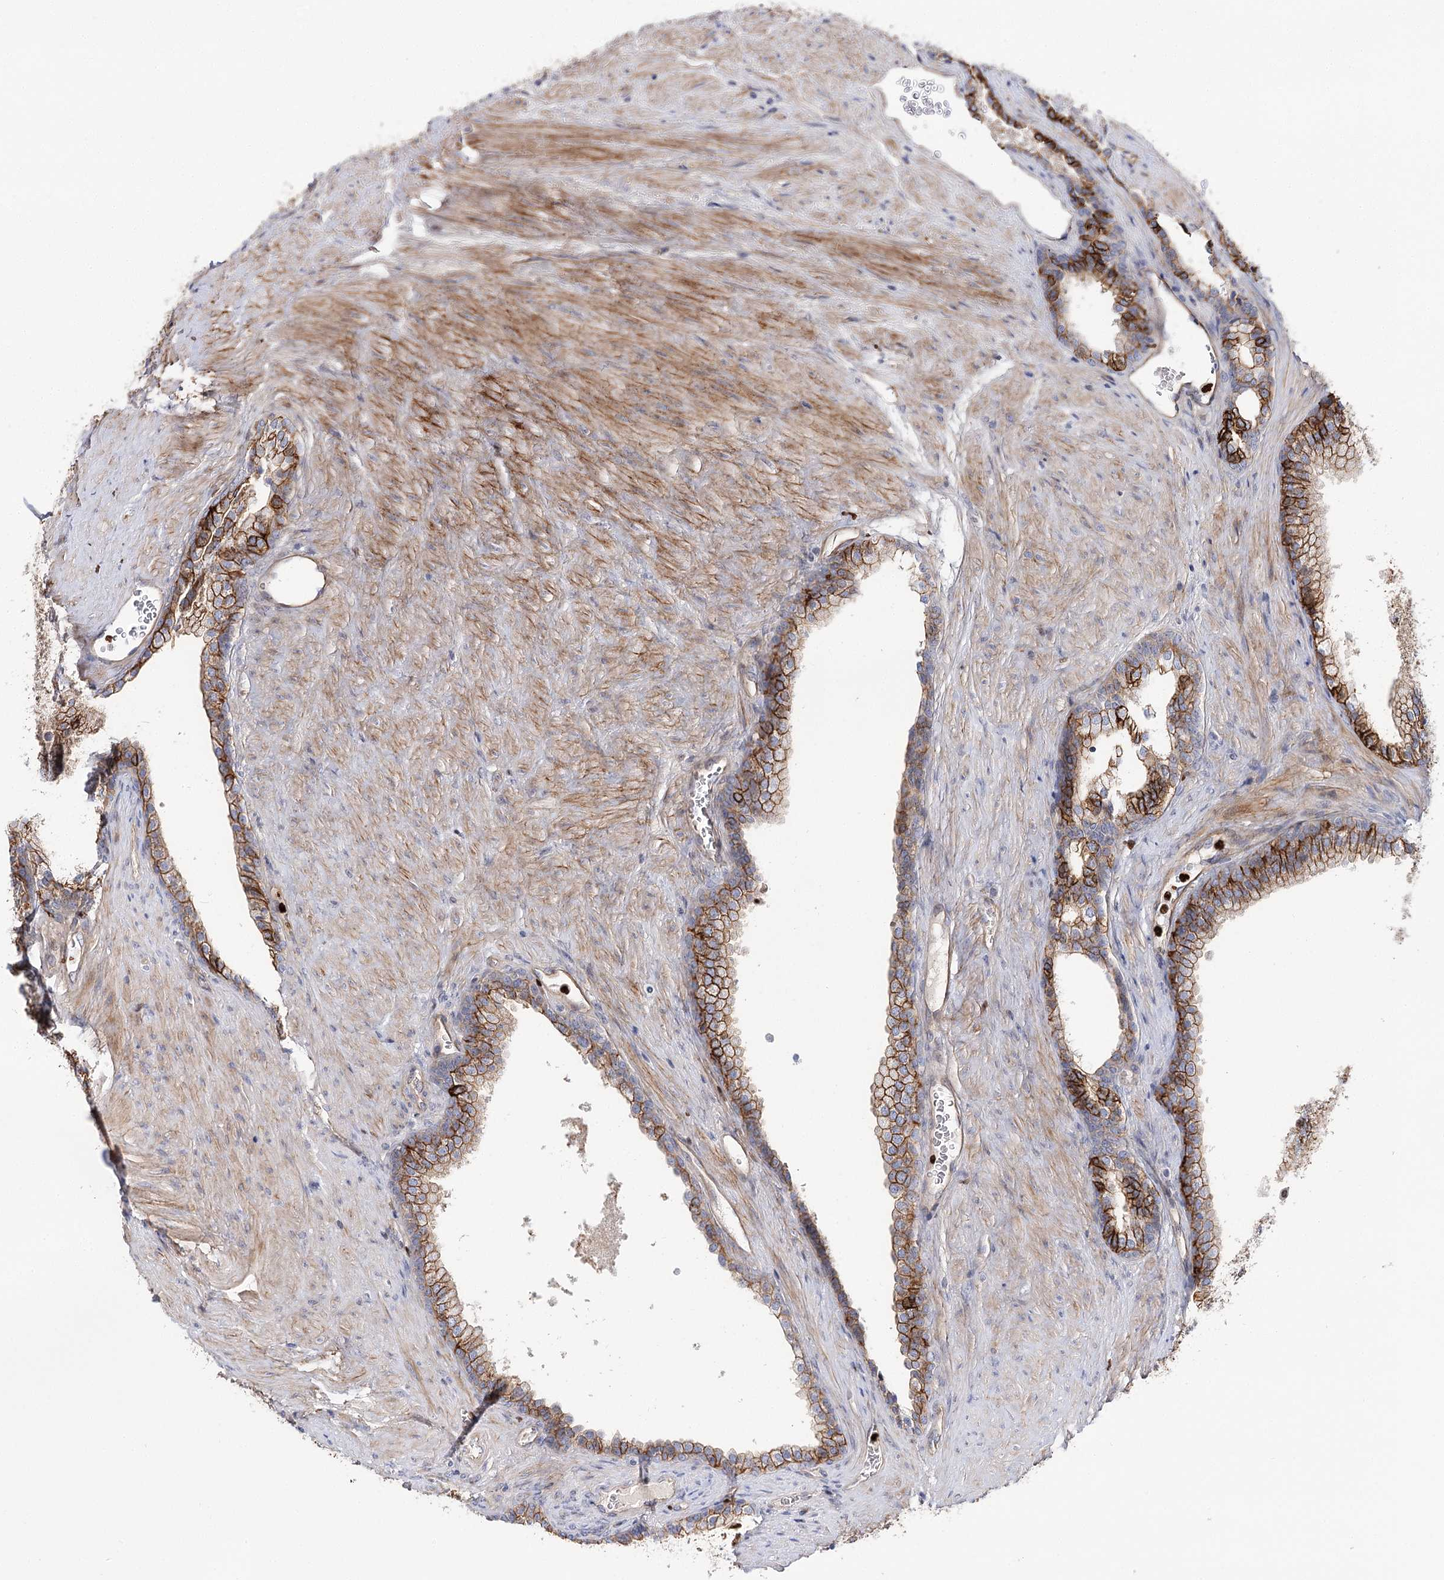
{"staining": {"intensity": "strong", "quantity": ">75%", "location": "cytoplasmic/membranous"}, "tissue": "prostate", "cell_type": "Glandular cells", "image_type": "normal", "snomed": [{"axis": "morphology", "description": "Normal tissue, NOS"}, {"axis": "topography", "description": "Prostate"}], "caption": "Prostate was stained to show a protein in brown. There is high levels of strong cytoplasmic/membranous positivity in about >75% of glandular cells. (DAB (3,3'-diaminobenzidine) IHC, brown staining for protein, blue staining for nuclei).", "gene": "C11orf52", "patient": {"sex": "male", "age": 76}}